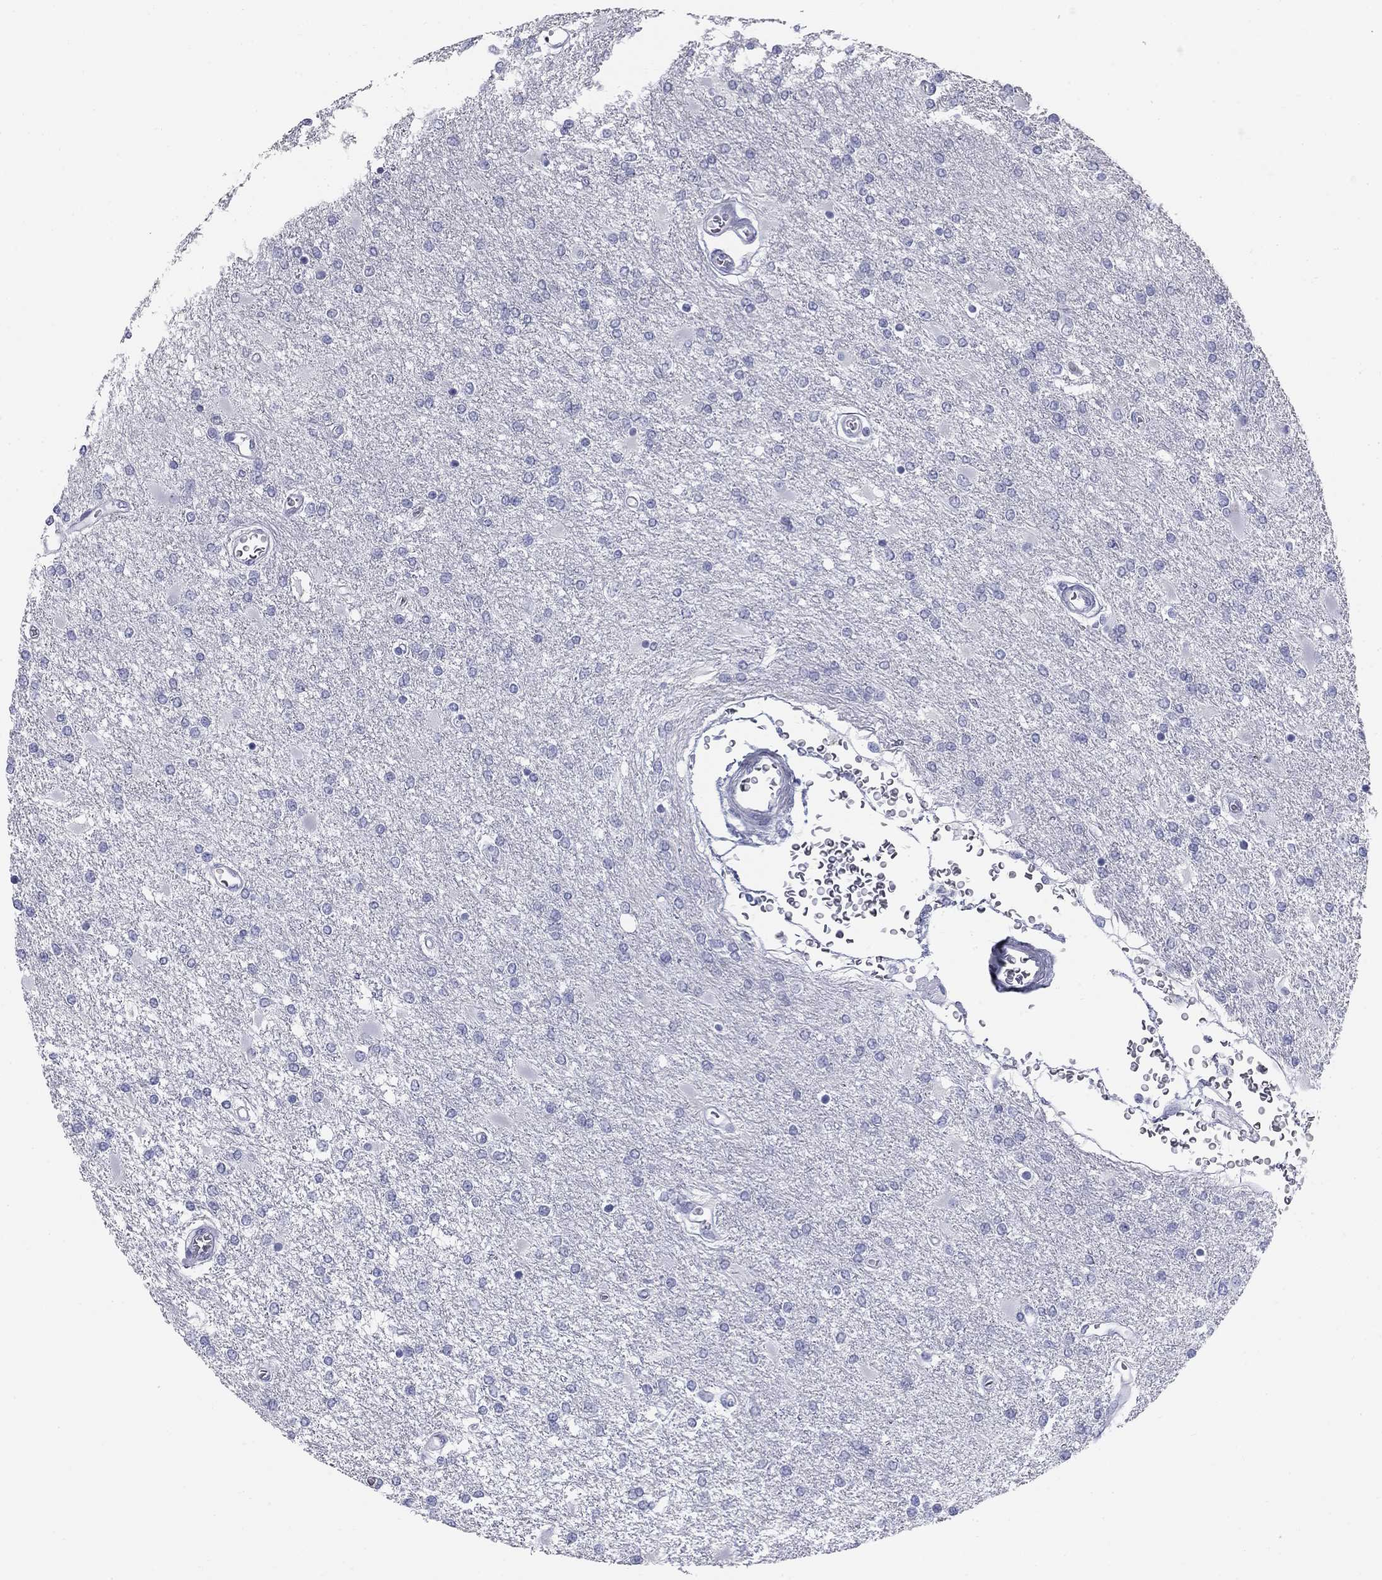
{"staining": {"intensity": "negative", "quantity": "none", "location": "none"}, "tissue": "glioma", "cell_type": "Tumor cells", "image_type": "cancer", "snomed": [{"axis": "morphology", "description": "Glioma, malignant, High grade"}, {"axis": "topography", "description": "Cerebral cortex"}], "caption": "High magnification brightfield microscopy of glioma stained with DAB (3,3'-diaminobenzidine) (brown) and counterstained with hematoxylin (blue): tumor cells show no significant staining.", "gene": "SULT2B1", "patient": {"sex": "male", "age": 79}}